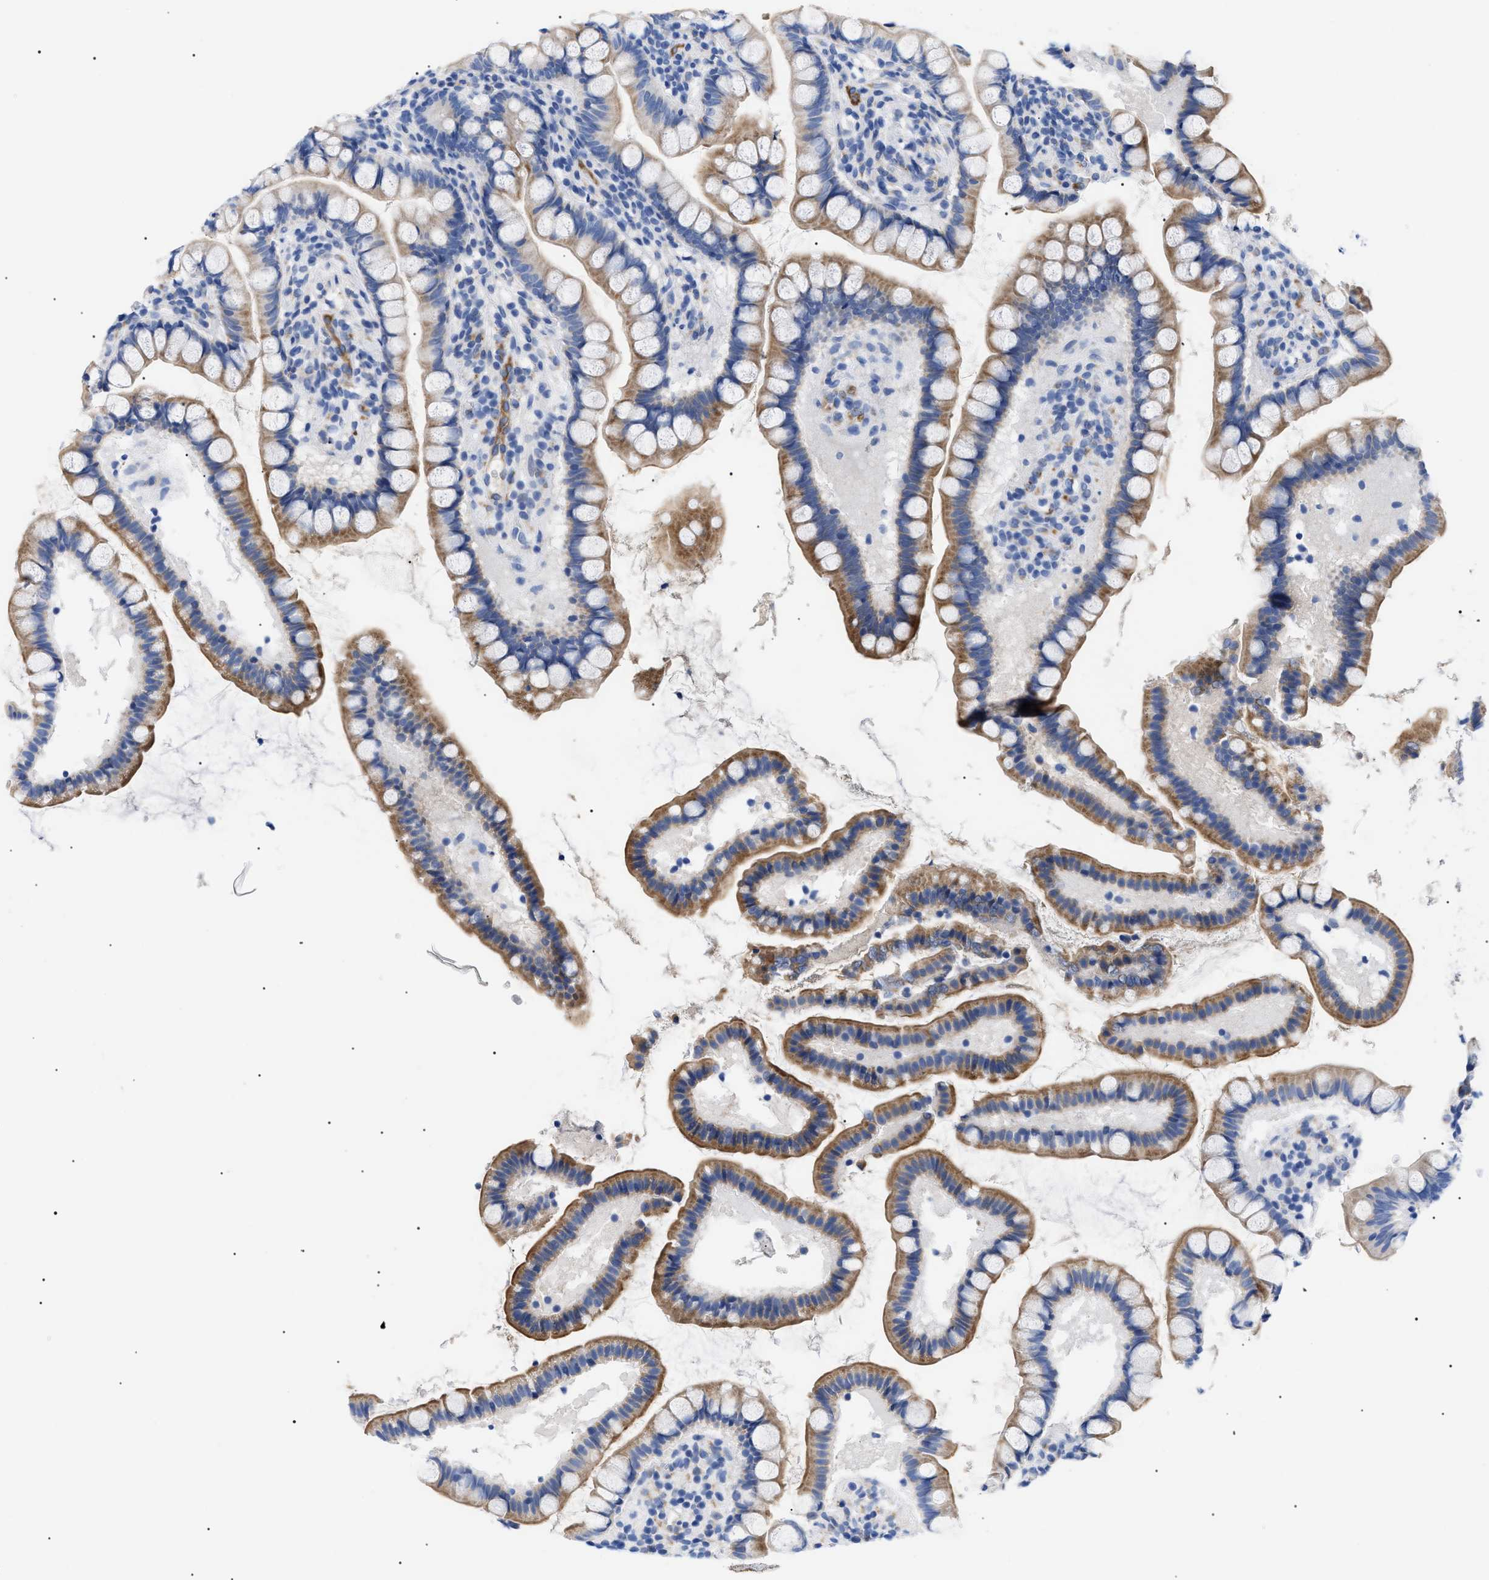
{"staining": {"intensity": "moderate", "quantity": ">75%", "location": "cytoplasmic/membranous"}, "tissue": "small intestine", "cell_type": "Glandular cells", "image_type": "normal", "snomed": [{"axis": "morphology", "description": "Normal tissue, NOS"}, {"axis": "topography", "description": "Small intestine"}], "caption": "About >75% of glandular cells in benign human small intestine reveal moderate cytoplasmic/membranous protein expression as visualized by brown immunohistochemical staining.", "gene": "ACKR1", "patient": {"sex": "female", "age": 84}}